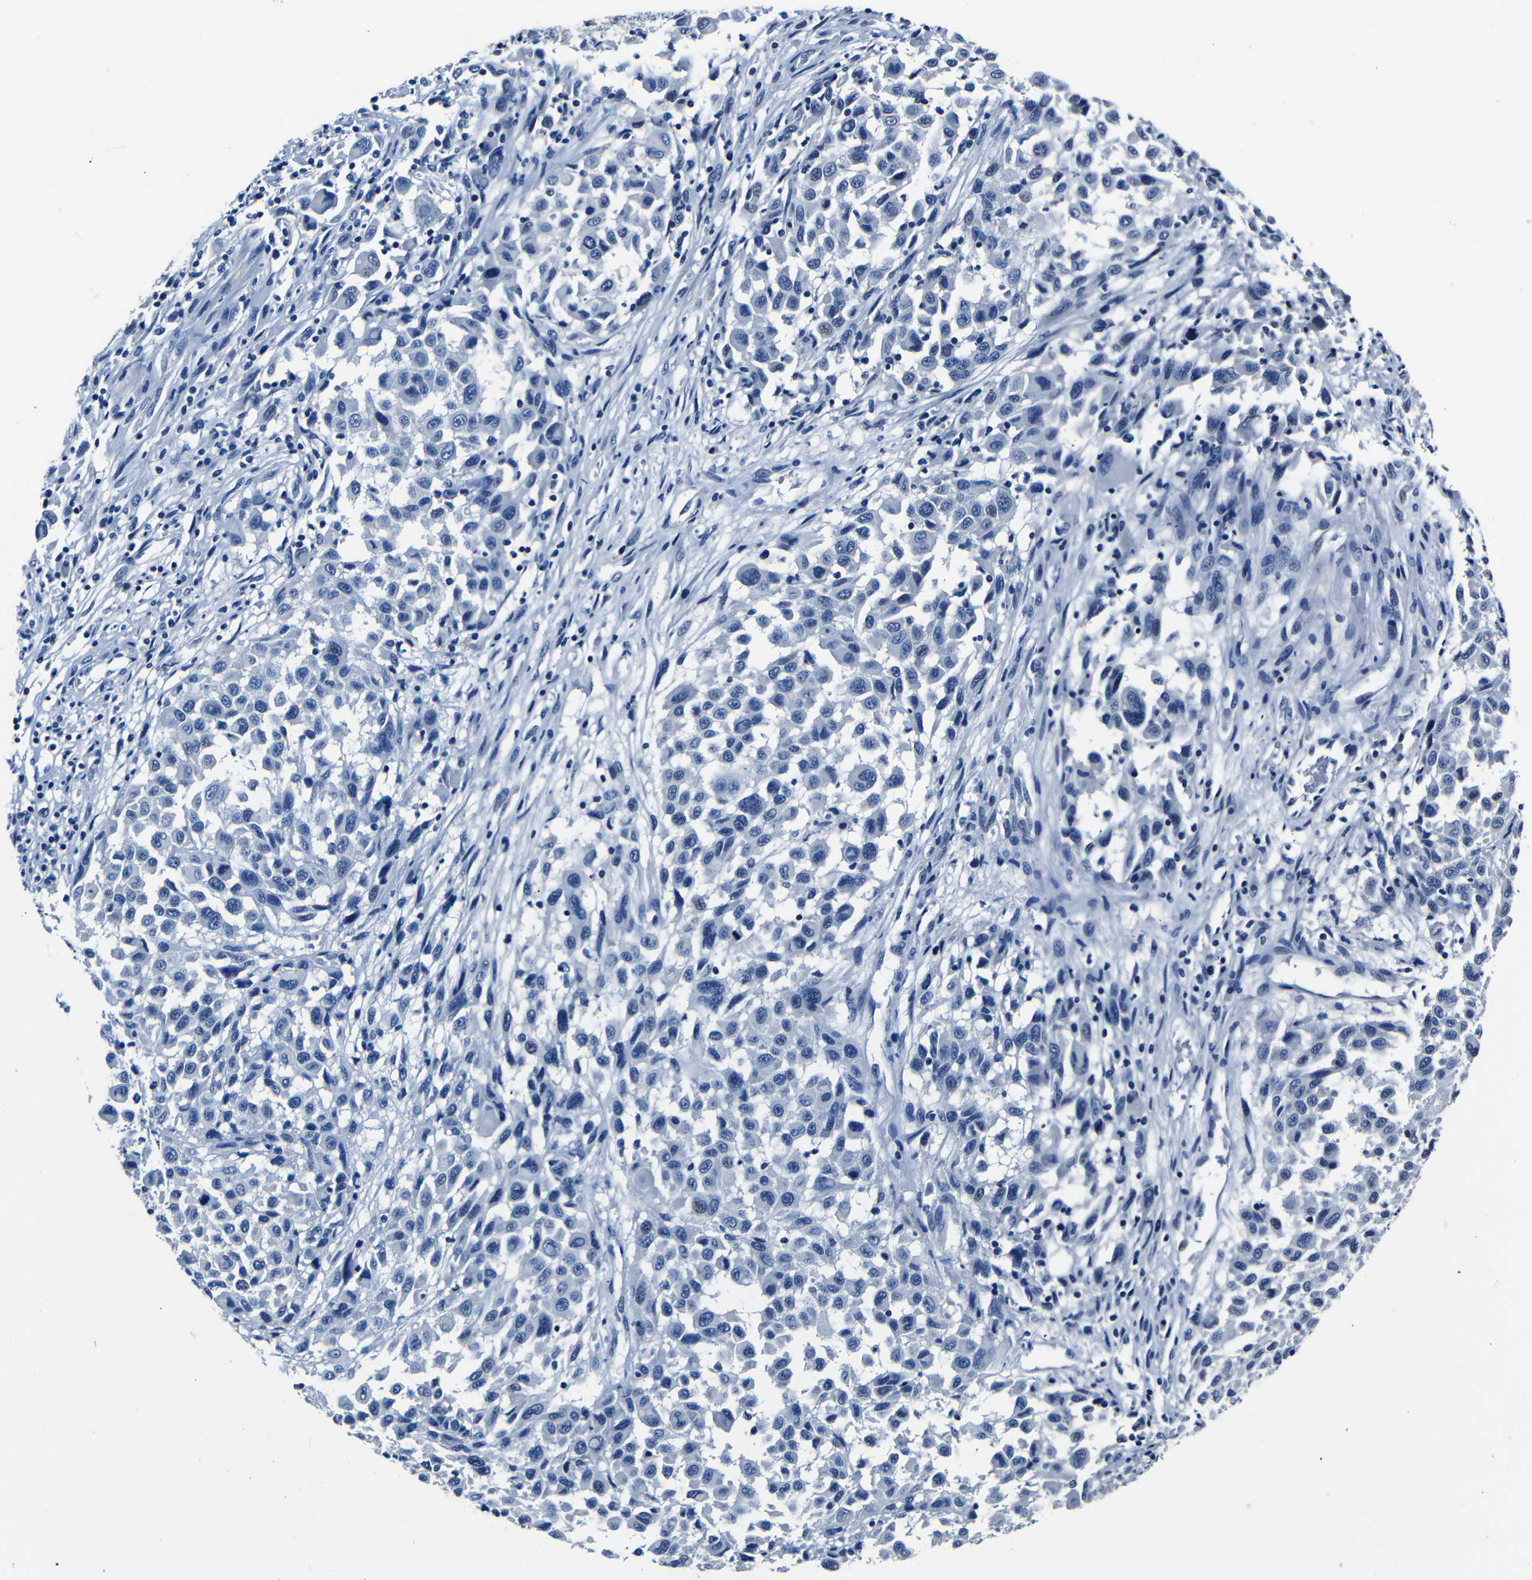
{"staining": {"intensity": "negative", "quantity": "none", "location": "none"}, "tissue": "melanoma", "cell_type": "Tumor cells", "image_type": "cancer", "snomed": [{"axis": "morphology", "description": "Malignant melanoma, Metastatic site"}, {"axis": "topography", "description": "Lymph node"}], "caption": "Human malignant melanoma (metastatic site) stained for a protein using IHC shows no staining in tumor cells.", "gene": "NCMAP", "patient": {"sex": "male", "age": 61}}